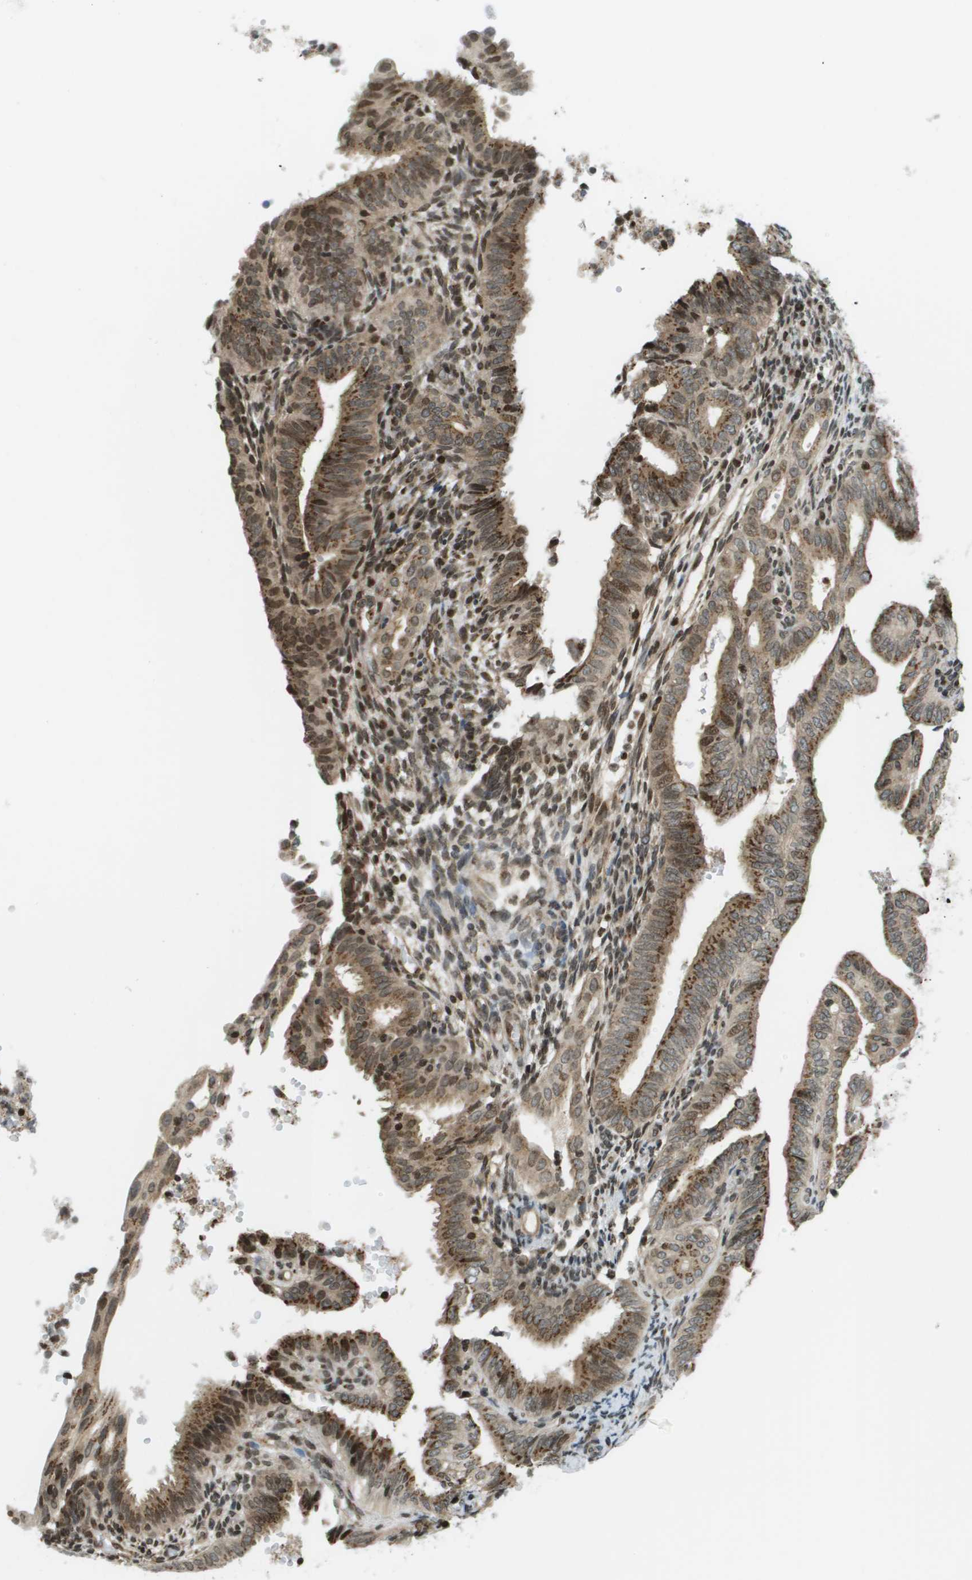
{"staining": {"intensity": "moderate", "quantity": ">75%", "location": "cytoplasmic/membranous,nuclear"}, "tissue": "endometrial cancer", "cell_type": "Tumor cells", "image_type": "cancer", "snomed": [{"axis": "morphology", "description": "Adenocarcinoma, NOS"}, {"axis": "topography", "description": "Endometrium"}], "caption": "Human endometrial adenocarcinoma stained for a protein (brown) demonstrates moderate cytoplasmic/membranous and nuclear positive expression in approximately >75% of tumor cells.", "gene": "EVC", "patient": {"sex": "female", "age": 58}}